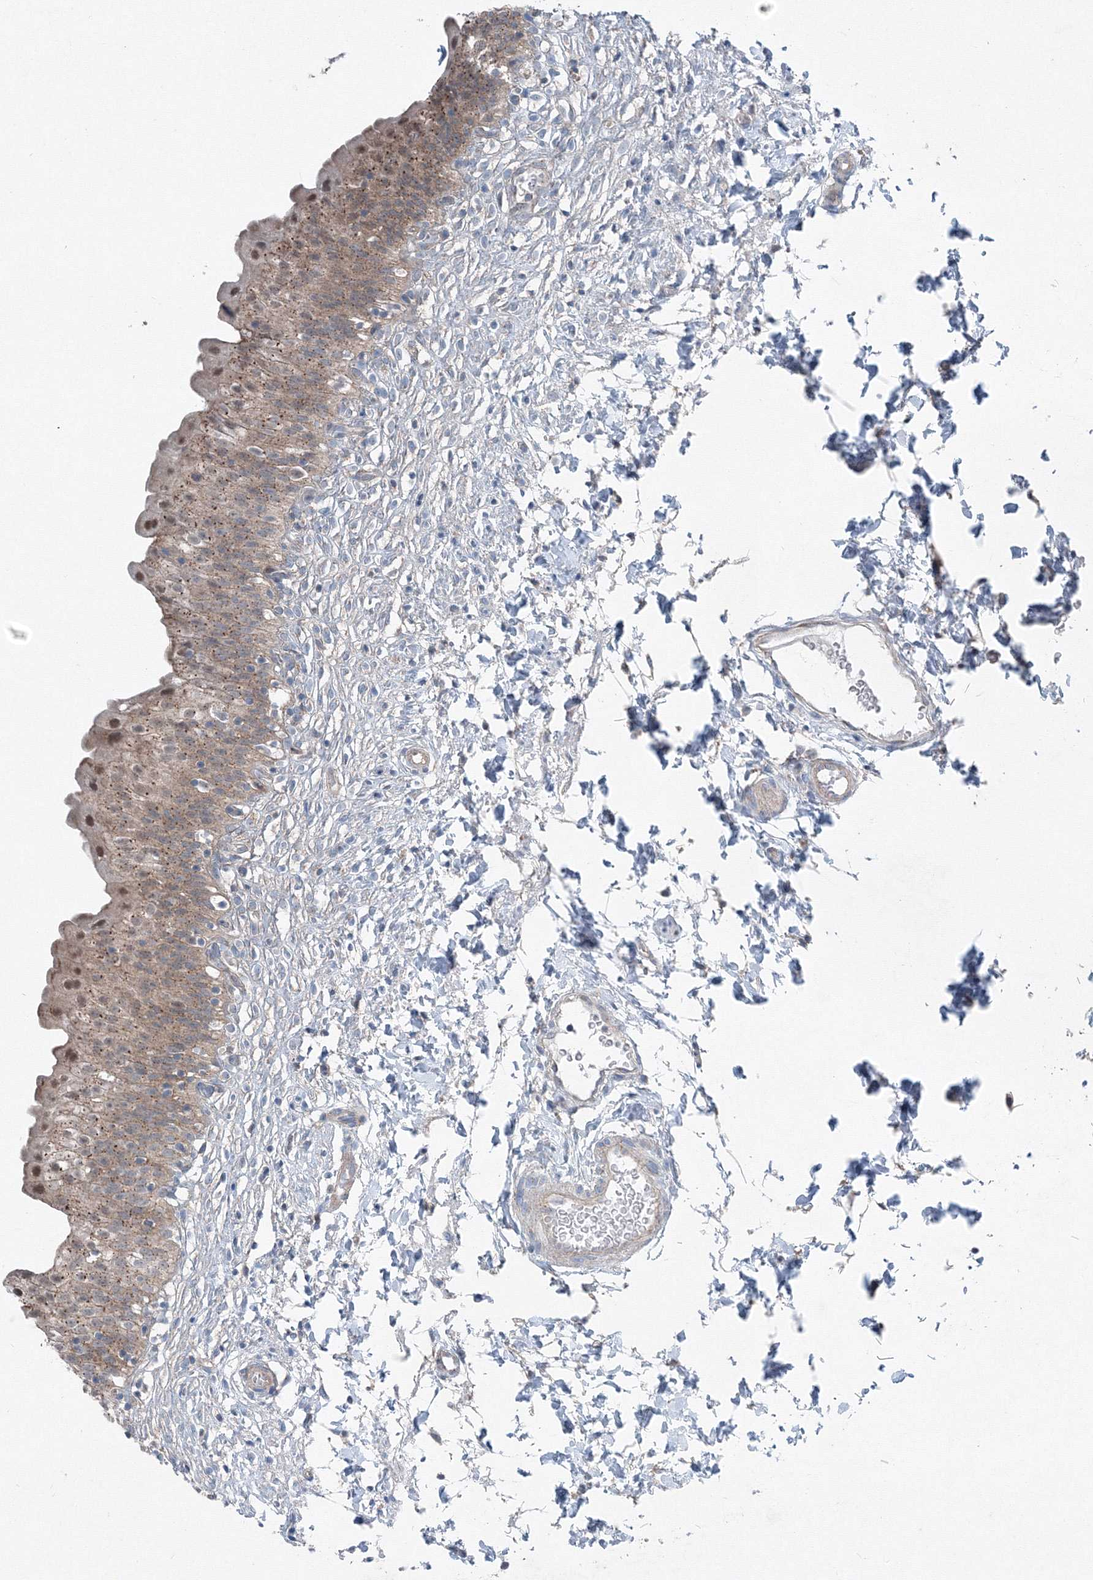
{"staining": {"intensity": "moderate", "quantity": ">75%", "location": "cytoplasmic/membranous"}, "tissue": "urinary bladder", "cell_type": "Urothelial cells", "image_type": "normal", "snomed": [{"axis": "morphology", "description": "Normal tissue, NOS"}, {"axis": "topography", "description": "Urinary bladder"}], "caption": "Immunohistochemistry micrograph of benign urinary bladder: urinary bladder stained using immunohistochemistry demonstrates medium levels of moderate protein expression localized specifically in the cytoplasmic/membranous of urothelial cells, appearing as a cytoplasmic/membranous brown color.", "gene": "TPRKB", "patient": {"sex": "male", "age": 55}}